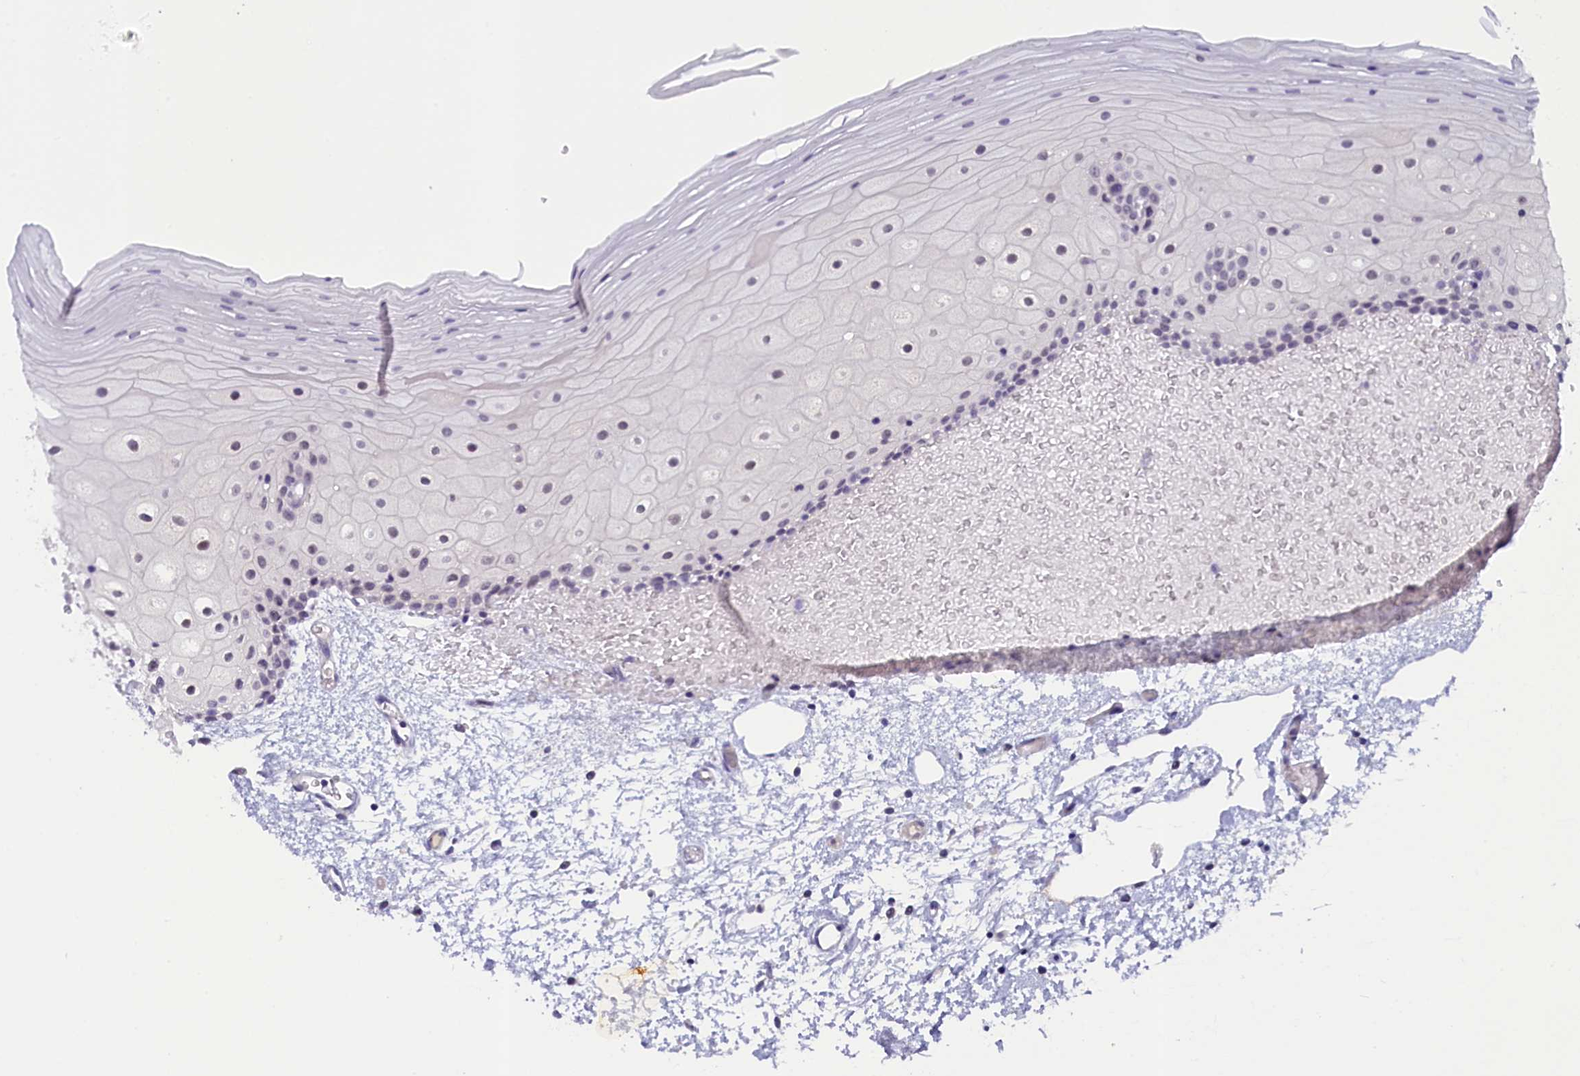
{"staining": {"intensity": "moderate", "quantity": "25%-75%", "location": "nuclear"}, "tissue": "oral mucosa", "cell_type": "Squamous epithelial cells", "image_type": "normal", "snomed": [{"axis": "morphology", "description": "Normal tissue, NOS"}, {"axis": "topography", "description": "Oral tissue"}], "caption": "An immunohistochemistry photomicrograph of normal tissue is shown. Protein staining in brown shows moderate nuclear positivity in oral mucosa within squamous epithelial cells. Immunohistochemistry stains the protein in brown and the nuclei are stained blue.", "gene": "CRAMP1", "patient": {"sex": "female", "age": 70}}